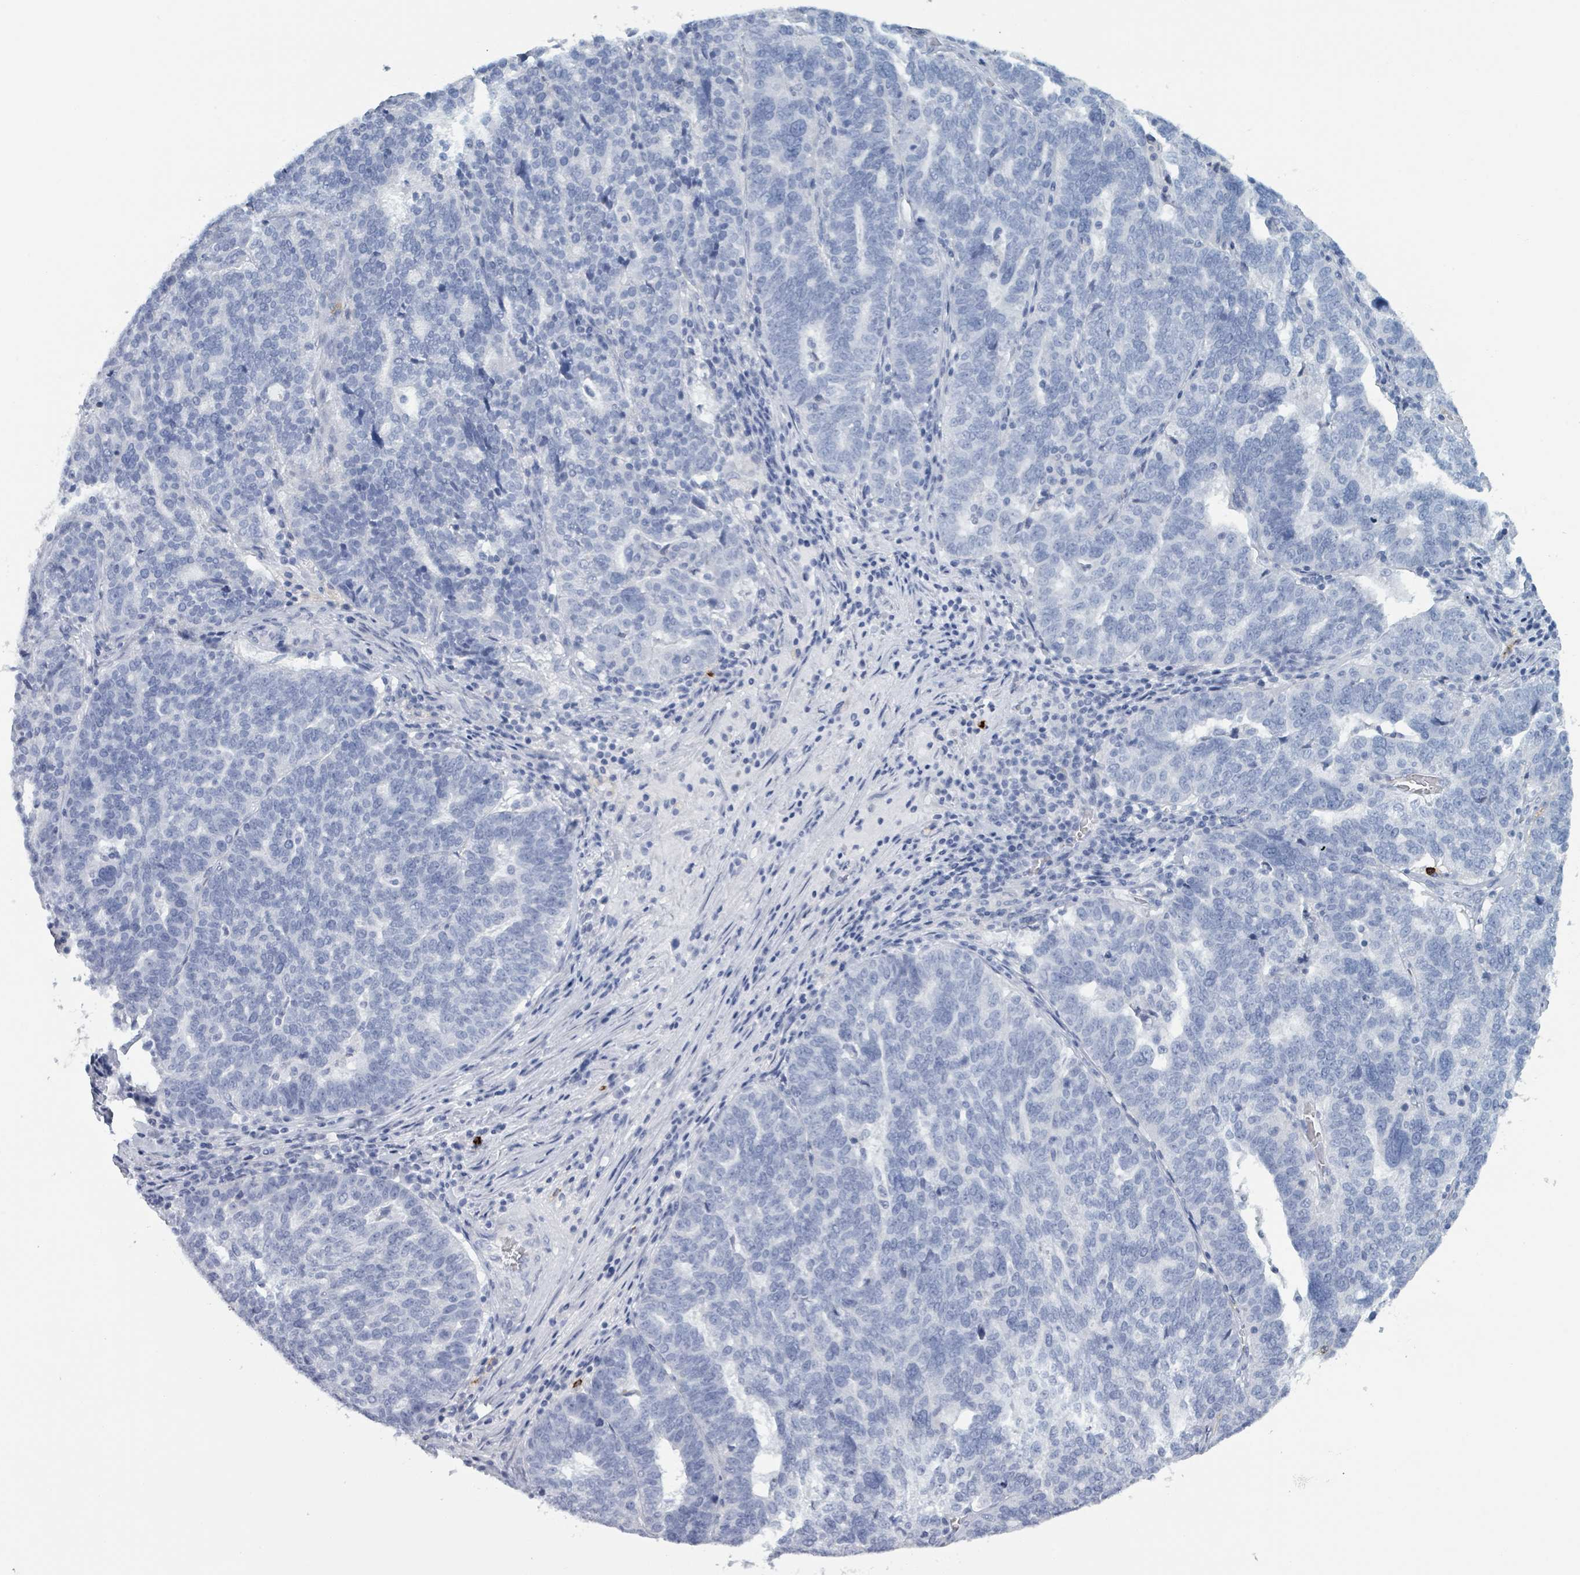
{"staining": {"intensity": "negative", "quantity": "none", "location": "none"}, "tissue": "ovarian cancer", "cell_type": "Tumor cells", "image_type": "cancer", "snomed": [{"axis": "morphology", "description": "Cystadenocarcinoma, serous, NOS"}, {"axis": "topography", "description": "Ovary"}], "caption": "The IHC histopathology image has no significant expression in tumor cells of serous cystadenocarcinoma (ovarian) tissue.", "gene": "VPS13D", "patient": {"sex": "female", "age": 59}}